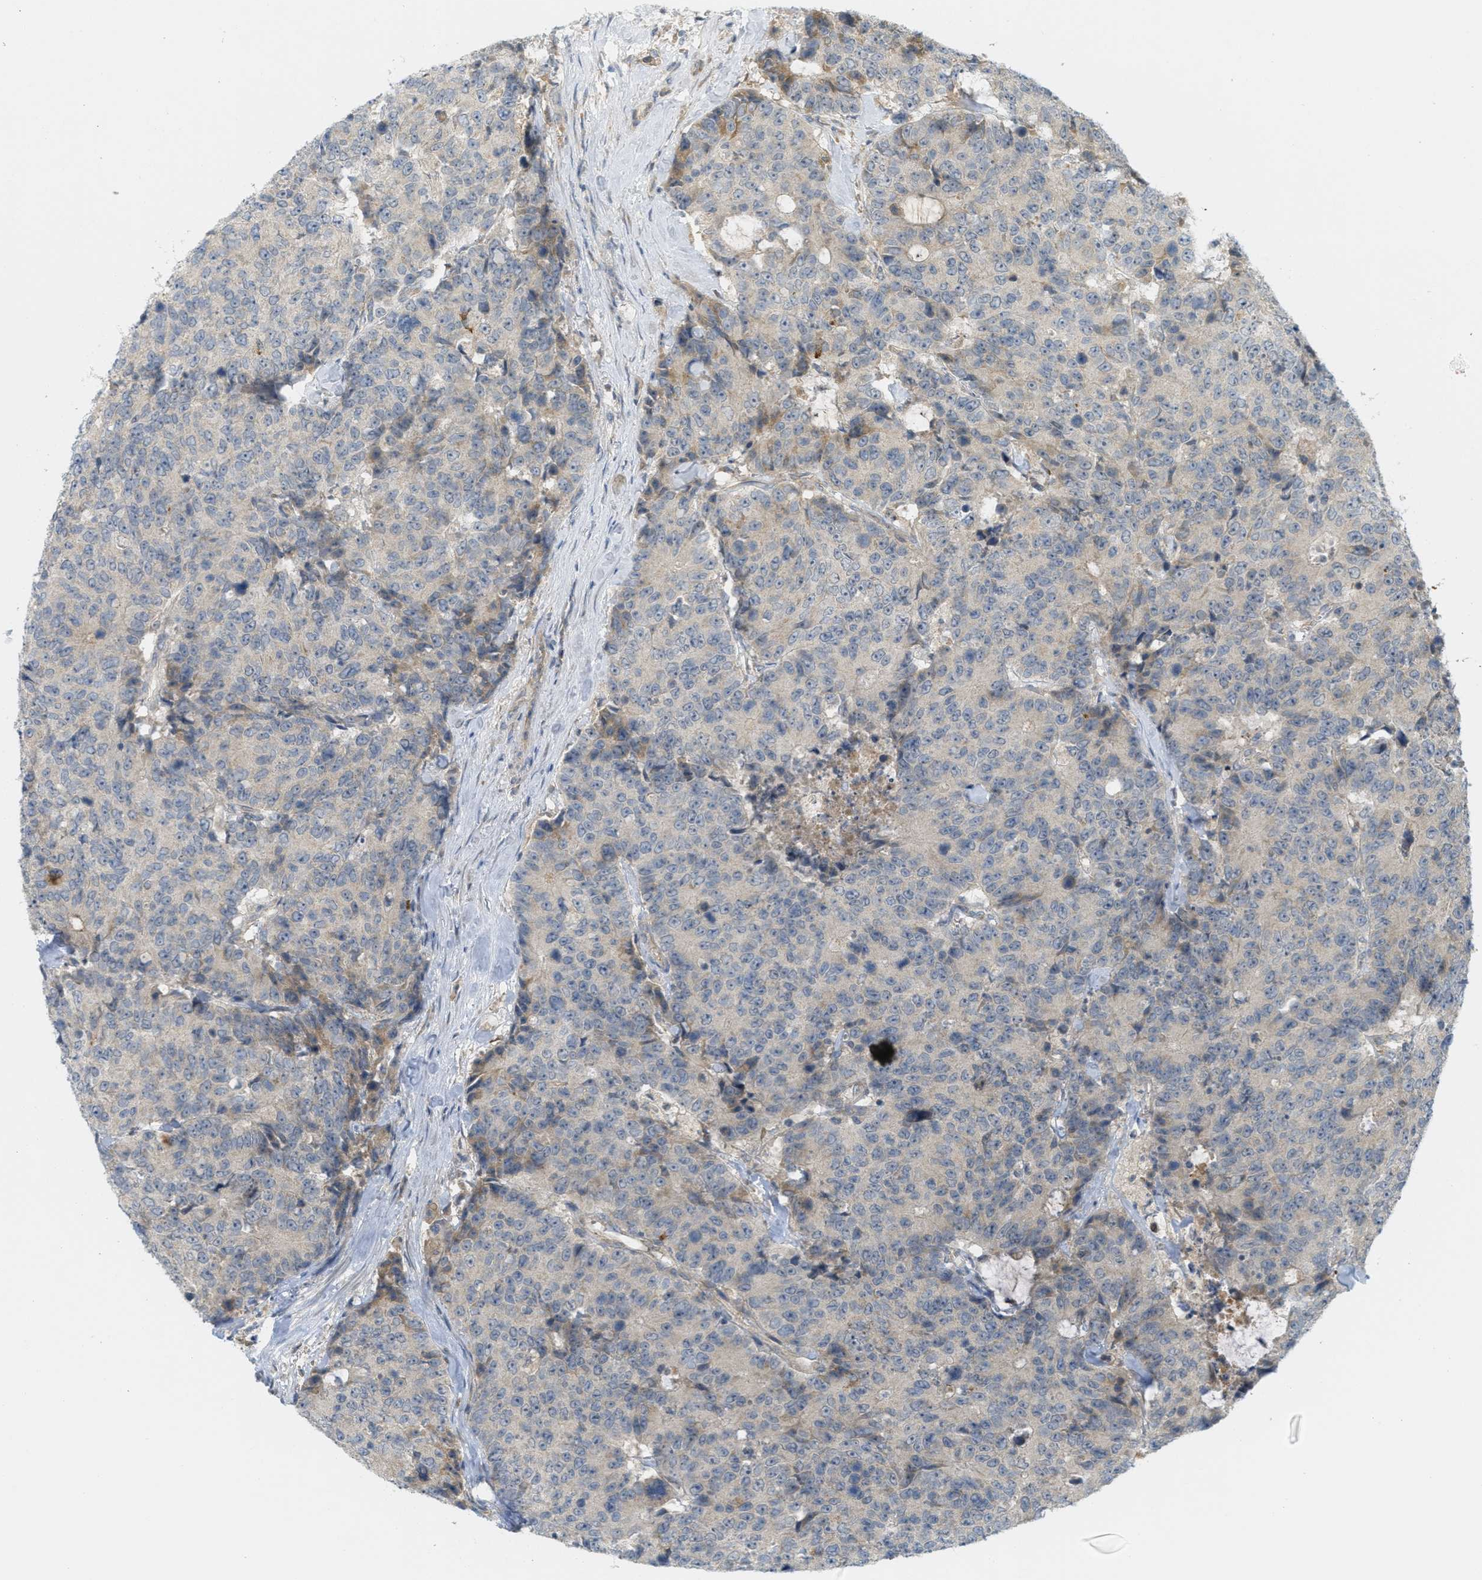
{"staining": {"intensity": "moderate", "quantity": "<25%", "location": "cytoplasmic/membranous"}, "tissue": "colorectal cancer", "cell_type": "Tumor cells", "image_type": "cancer", "snomed": [{"axis": "morphology", "description": "Adenocarcinoma, NOS"}, {"axis": "topography", "description": "Colon"}], "caption": "This image reveals colorectal adenocarcinoma stained with immunohistochemistry (IHC) to label a protein in brown. The cytoplasmic/membranous of tumor cells show moderate positivity for the protein. Nuclei are counter-stained blue.", "gene": "PROC", "patient": {"sex": "female", "age": 86}}